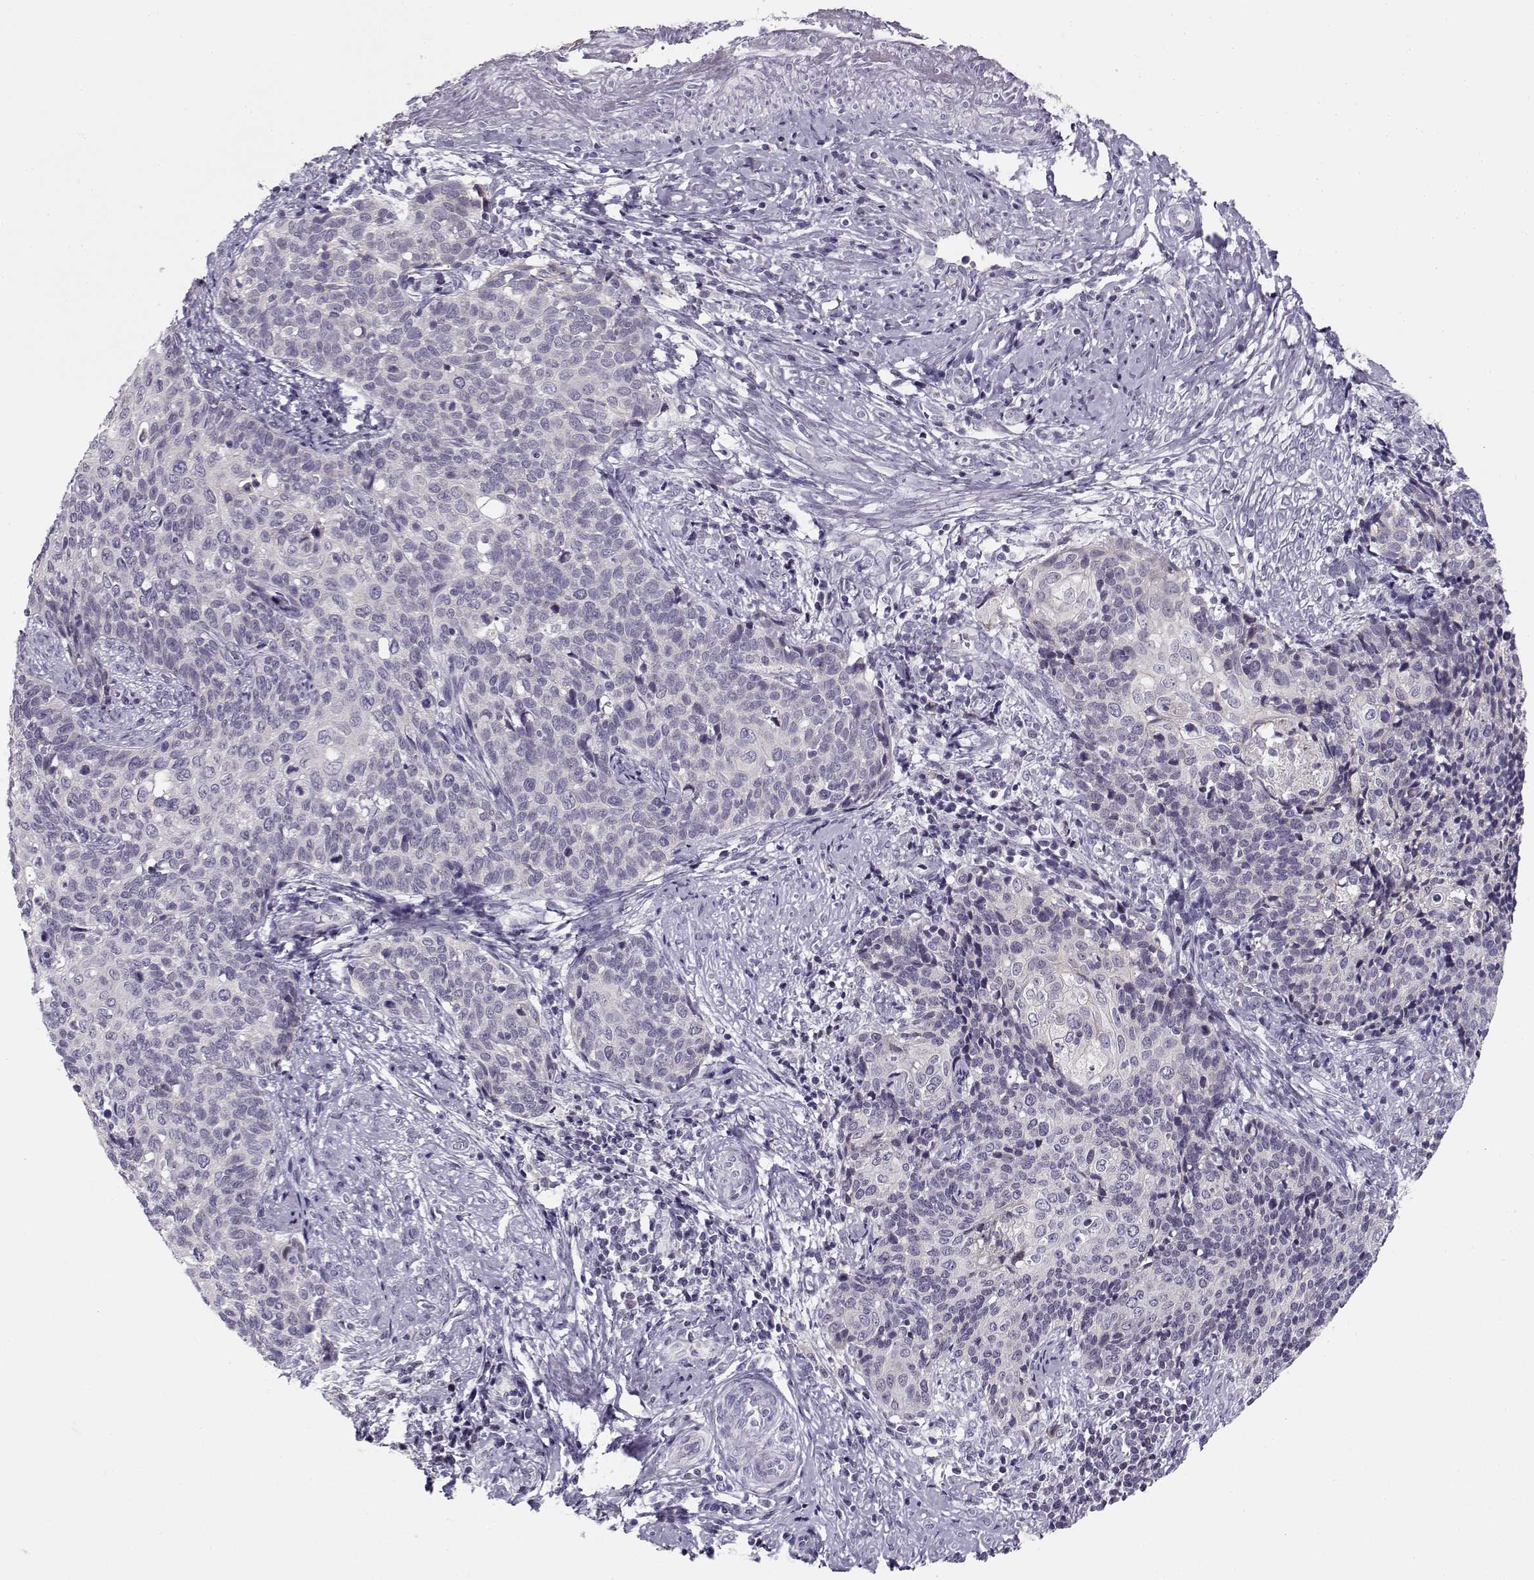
{"staining": {"intensity": "negative", "quantity": "none", "location": "none"}, "tissue": "cervical cancer", "cell_type": "Tumor cells", "image_type": "cancer", "snomed": [{"axis": "morphology", "description": "Squamous cell carcinoma, NOS"}, {"axis": "topography", "description": "Cervix"}], "caption": "Tumor cells show no significant protein staining in cervical cancer.", "gene": "DDX25", "patient": {"sex": "female", "age": 39}}